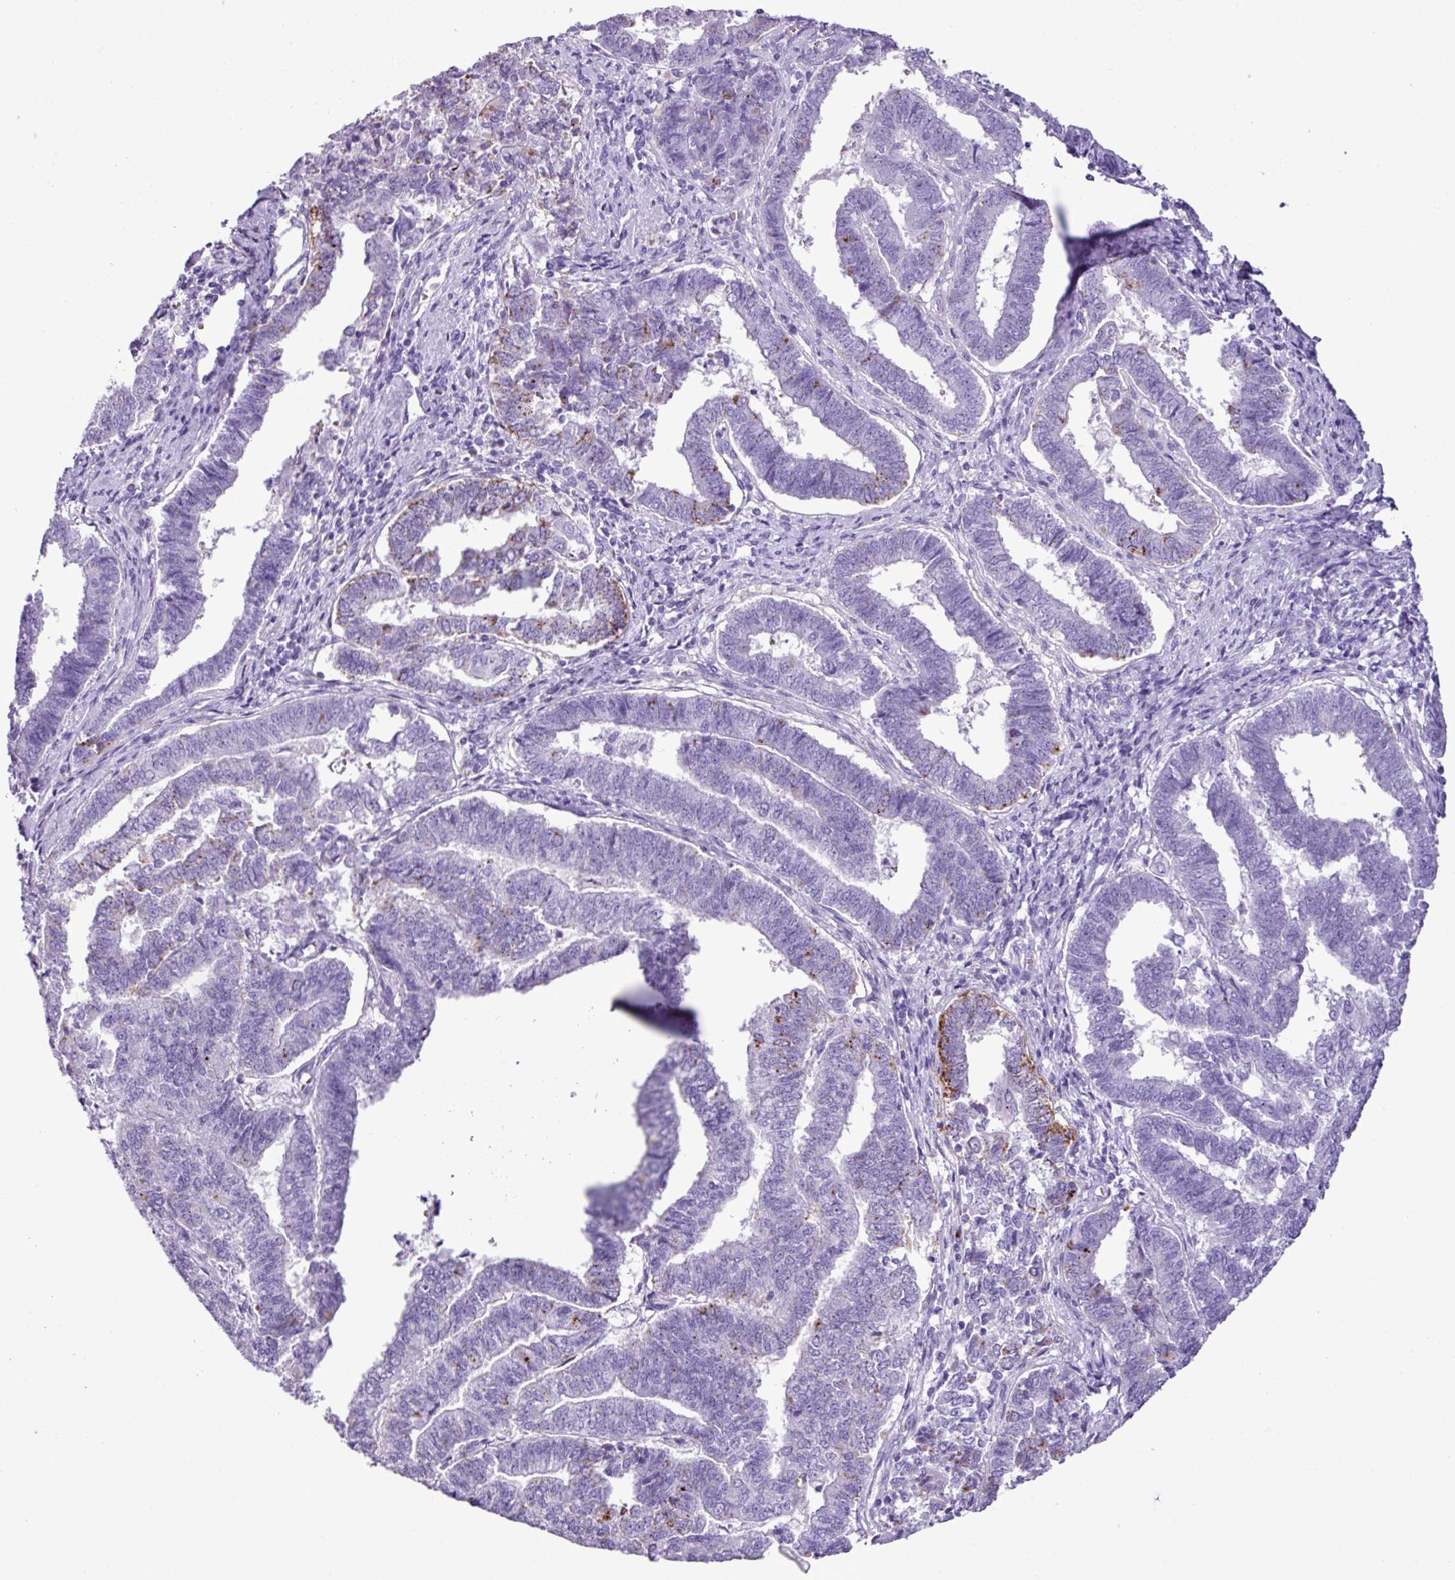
{"staining": {"intensity": "moderate", "quantity": "<25%", "location": "cytoplasmic/membranous"}, "tissue": "endometrial cancer", "cell_type": "Tumor cells", "image_type": "cancer", "snomed": [{"axis": "morphology", "description": "Adenocarcinoma, NOS"}, {"axis": "topography", "description": "Endometrium"}], "caption": "Protein staining of endometrial cancer (adenocarcinoma) tissue exhibits moderate cytoplasmic/membranous positivity in about <25% of tumor cells.", "gene": "ZSCAN5A", "patient": {"sex": "female", "age": 72}}